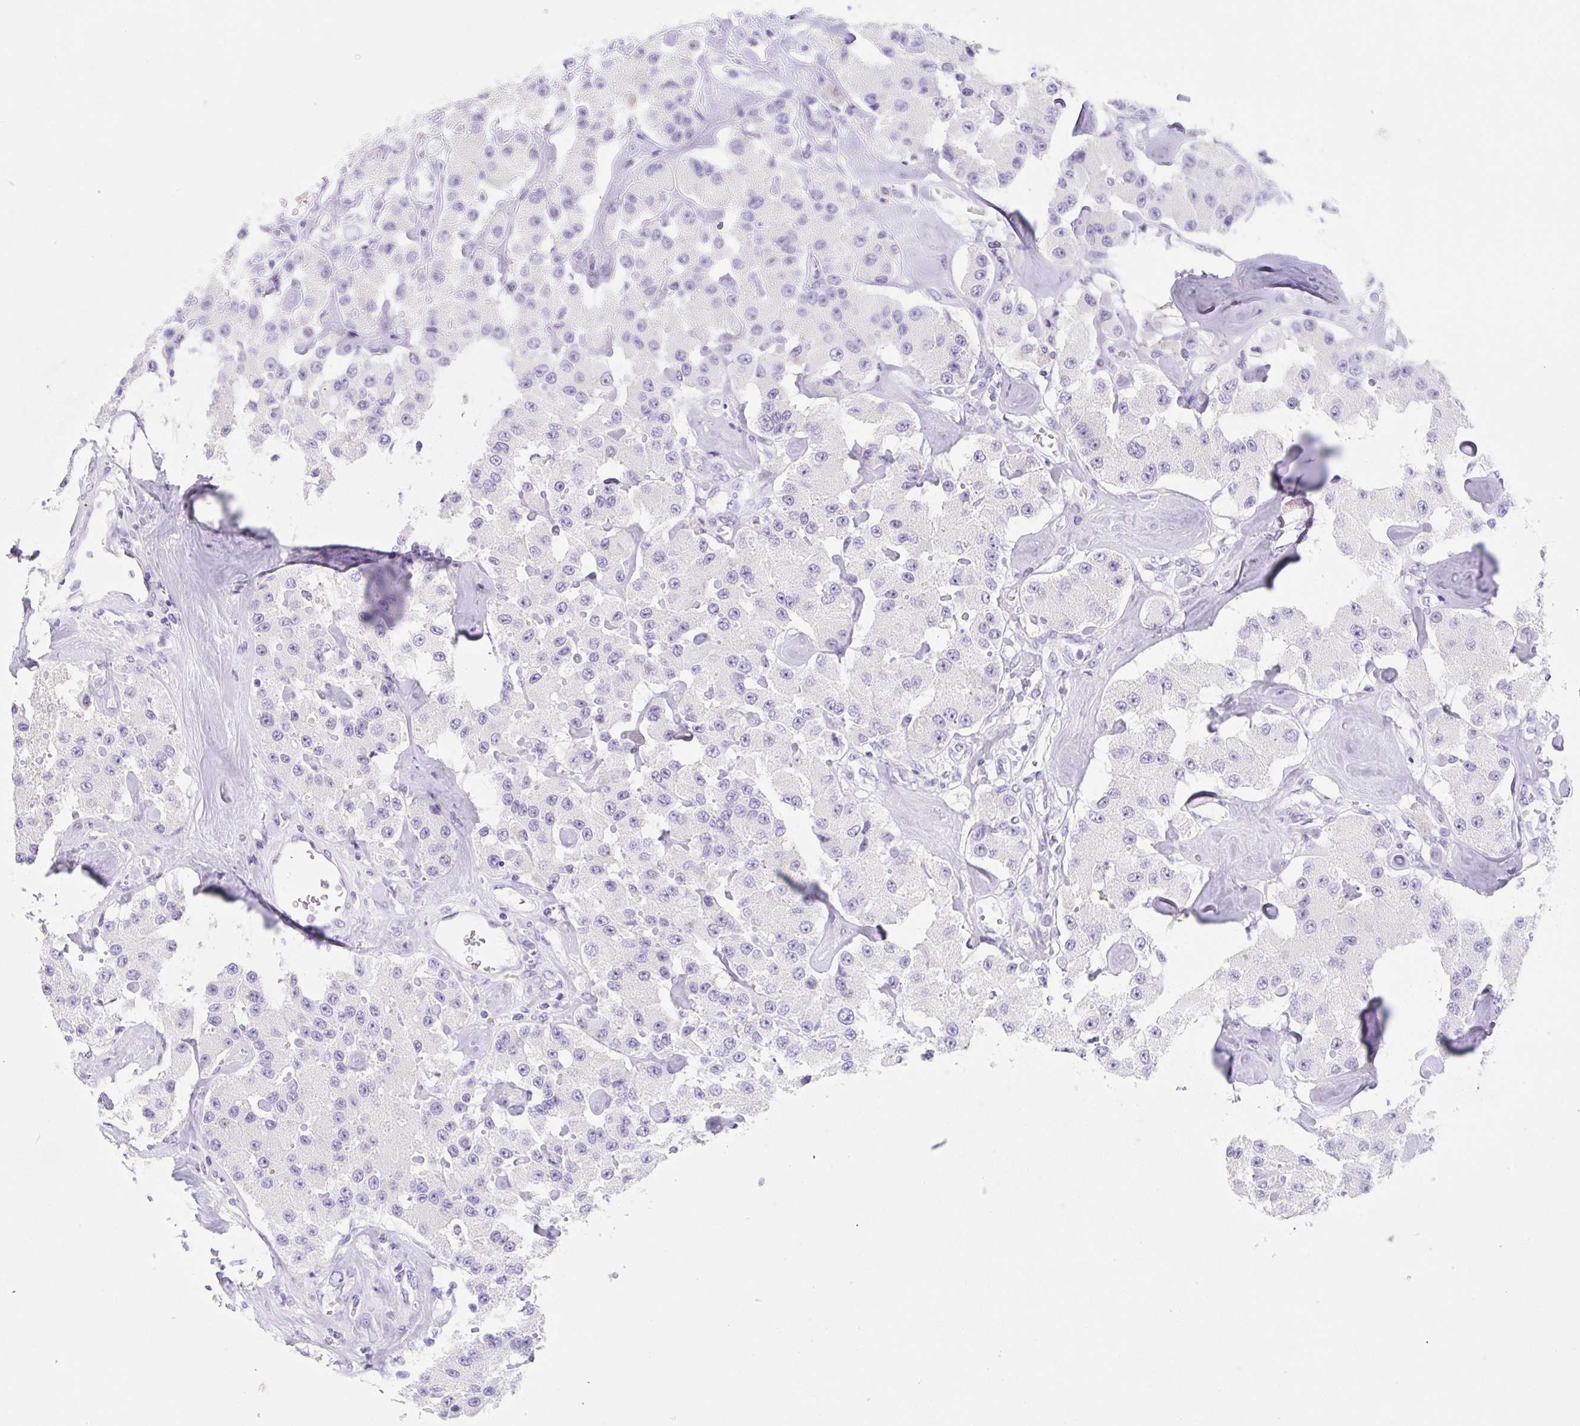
{"staining": {"intensity": "negative", "quantity": "none", "location": "none"}, "tissue": "carcinoid", "cell_type": "Tumor cells", "image_type": "cancer", "snomed": [{"axis": "morphology", "description": "Carcinoid, malignant, NOS"}, {"axis": "topography", "description": "Pancreas"}], "caption": "Tumor cells are negative for brown protein staining in carcinoid. (DAB immunohistochemistry visualized using brightfield microscopy, high magnification).", "gene": "KLK8", "patient": {"sex": "male", "age": 41}}